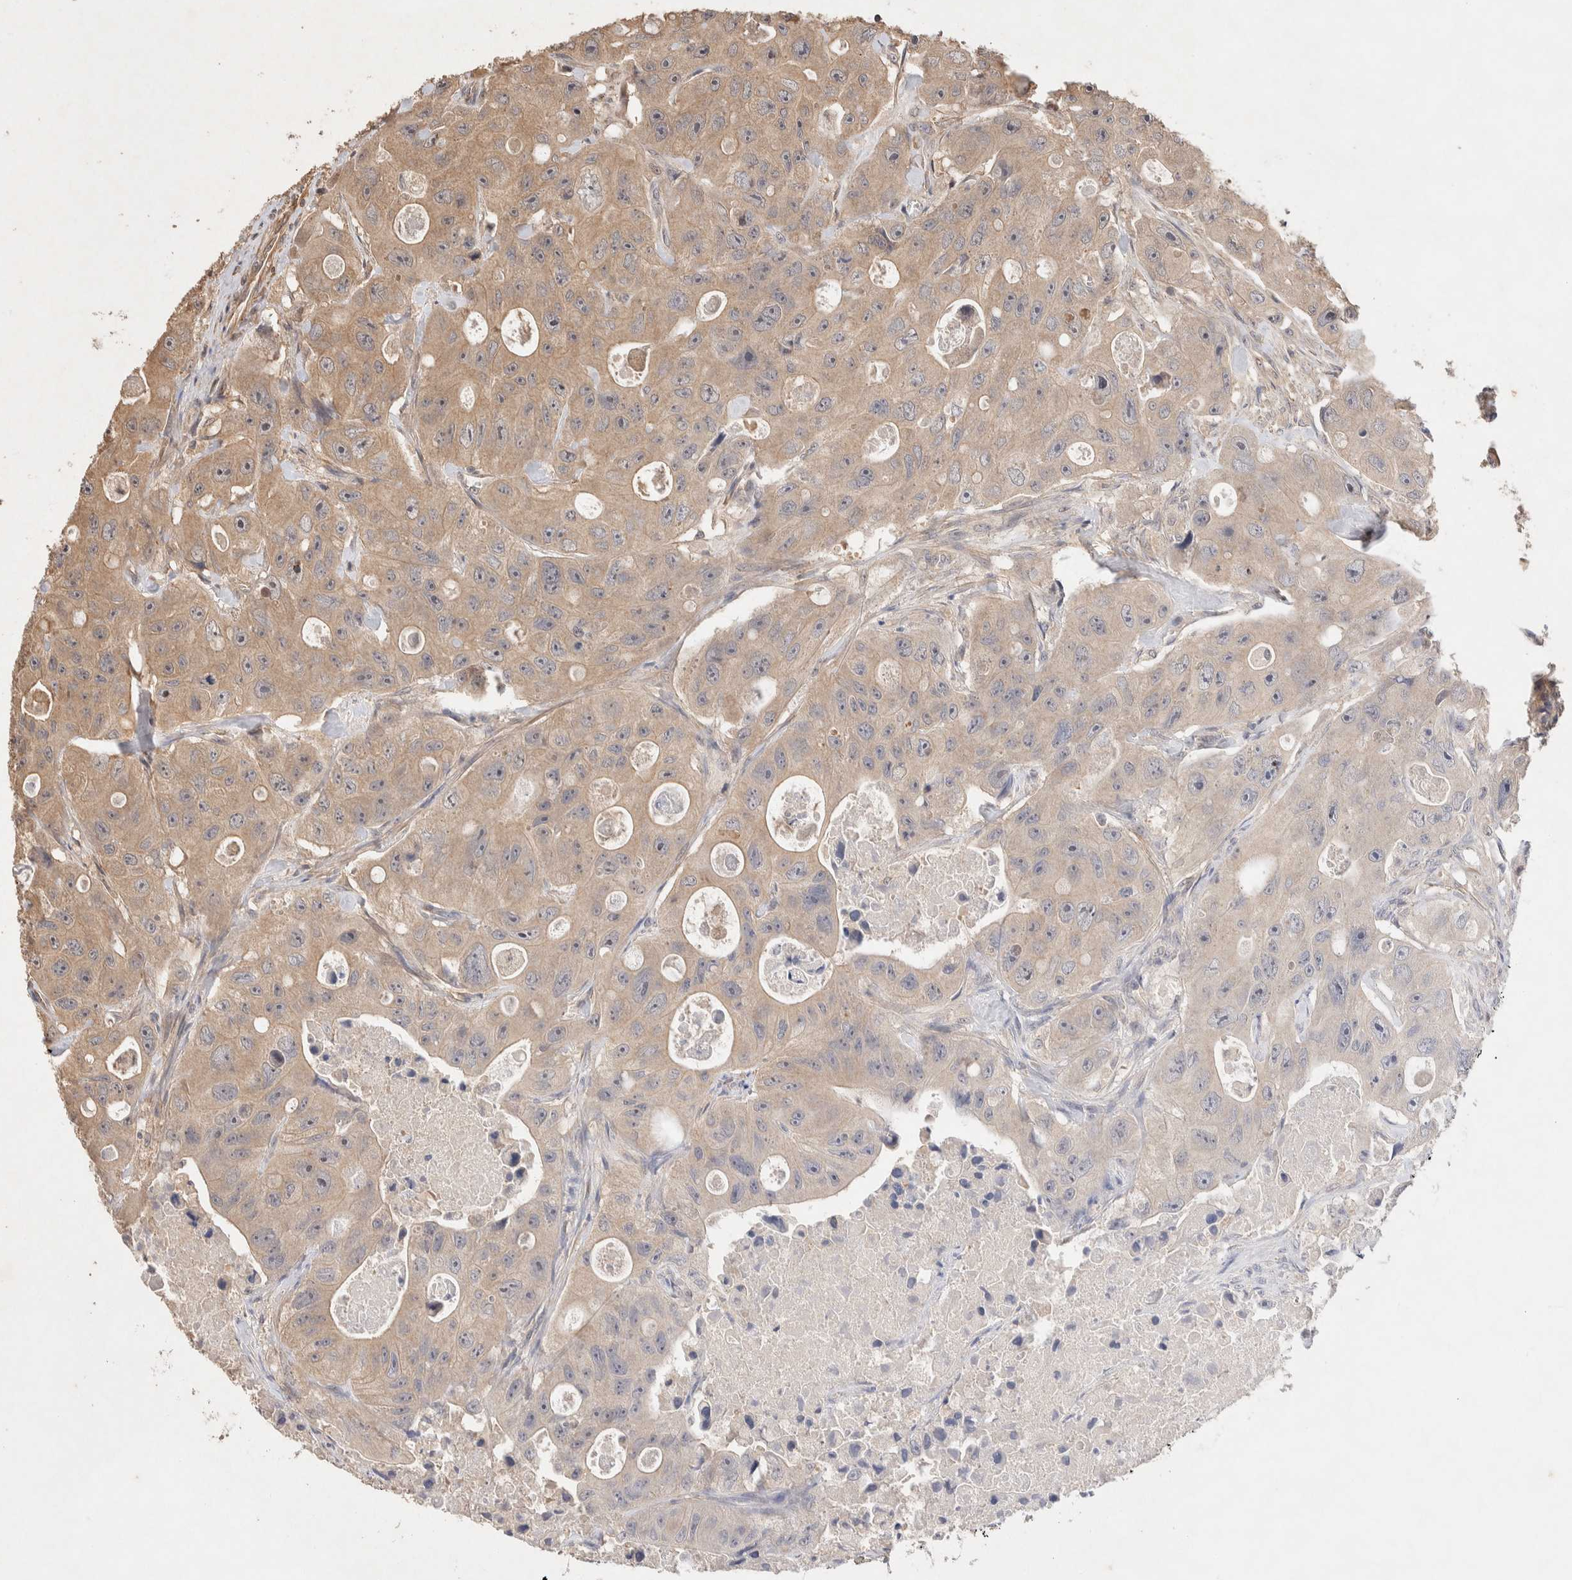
{"staining": {"intensity": "moderate", "quantity": "25%-75%", "location": "cytoplasmic/membranous"}, "tissue": "colorectal cancer", "cell_type": "Tumor cells", "image_type": "cancer", "snomed": [{"axis": "morphology", "description": "Adenocarcinoma, NOS"}, {"axis": "topography", "description": "Colon"}], "caption": "IHC of colorectal adenocarcinoma reveals medium levels of moderate cytoplasmic/membranous expression in about 25%-75% of tumor cells. Using DAB (brown) and hematoxylin (blue) stains, captured at high magnification using brightfield microscopy.", "gene": "NSMAF", "patient": {"sex": "female", "age": 46}}